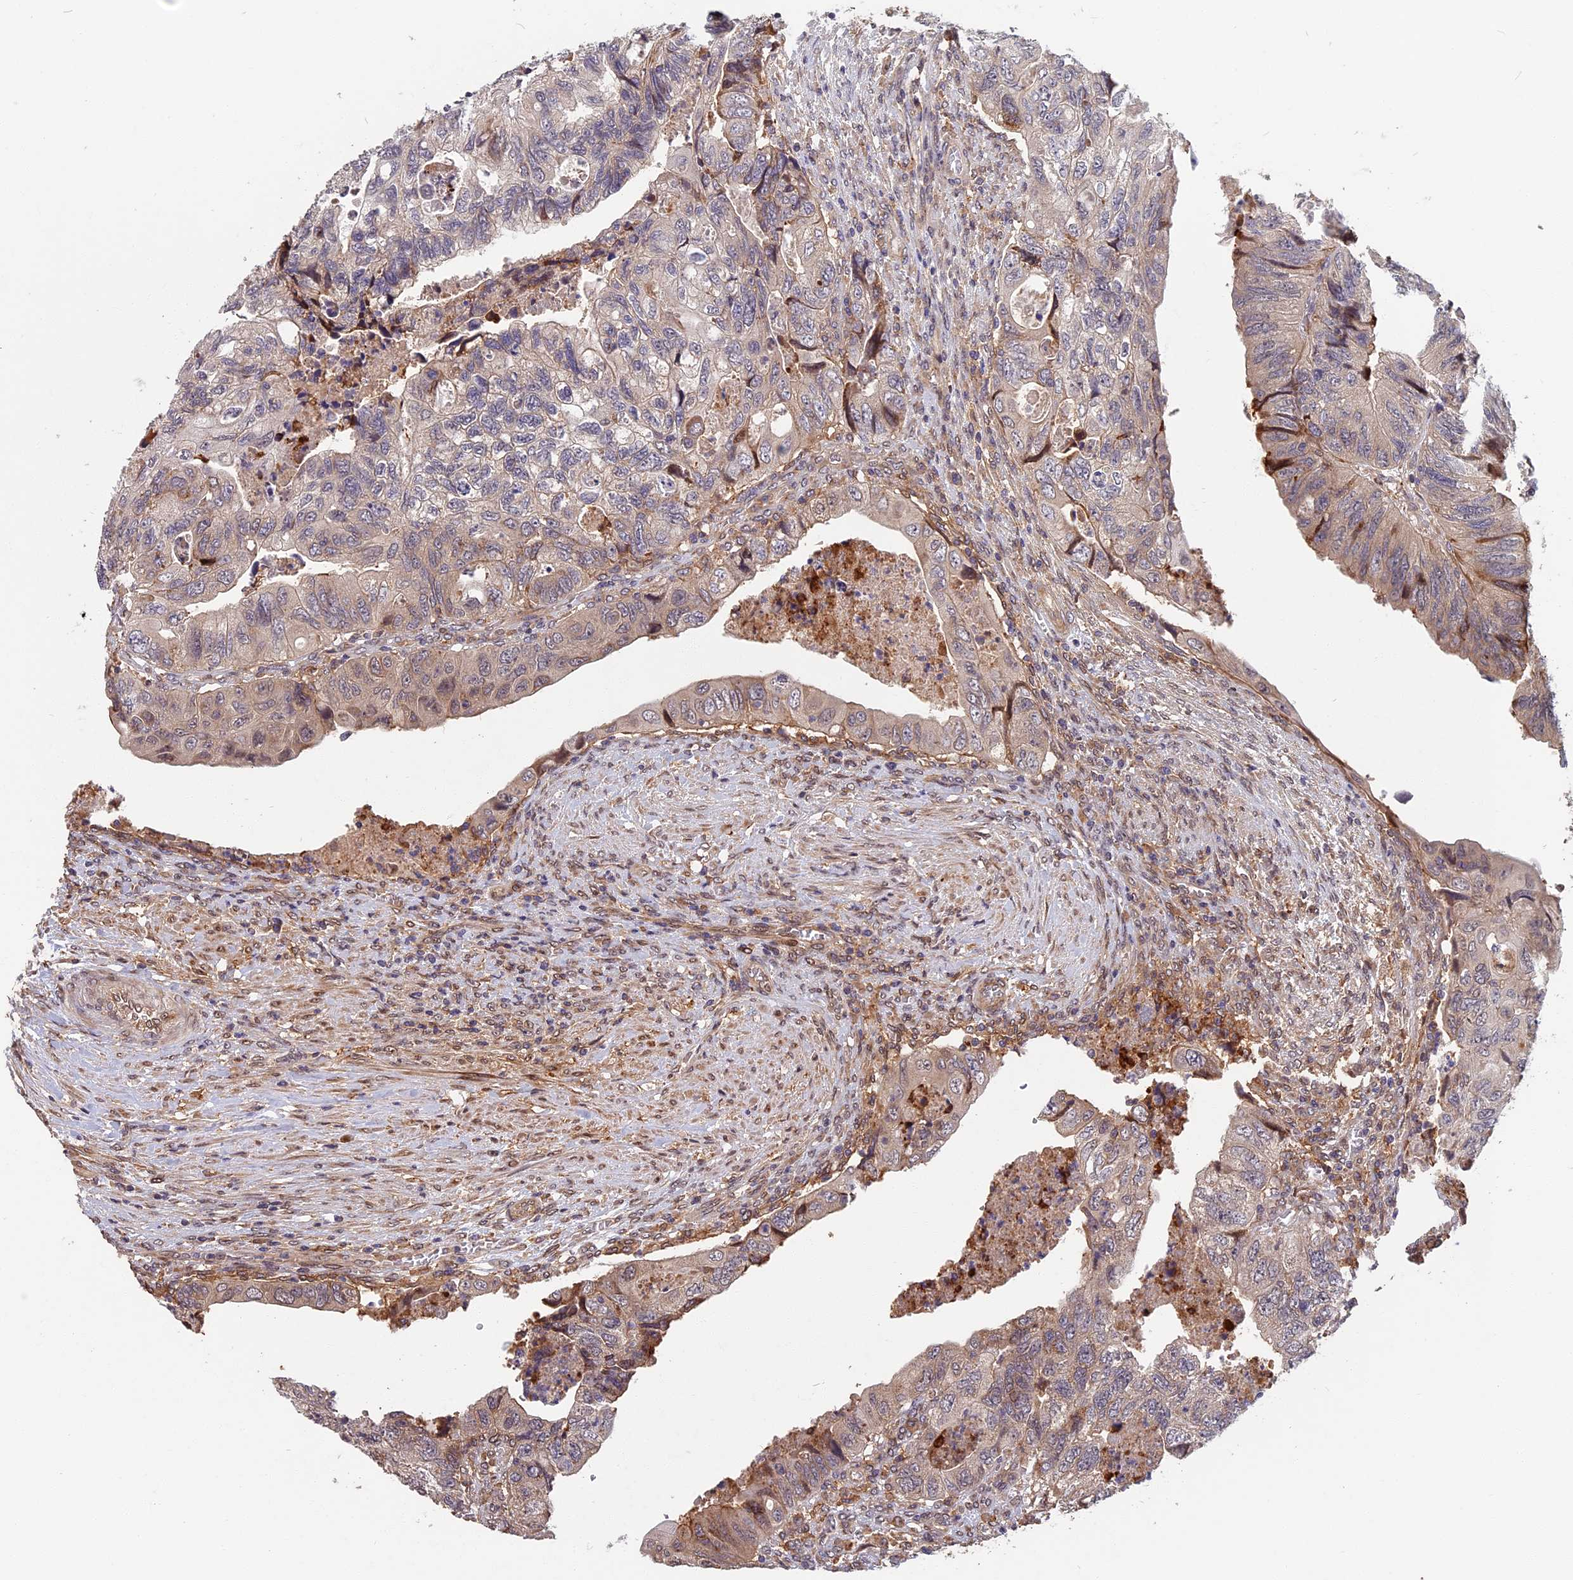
{"staining": {"intensity": "weak", "quantity": "25%-75%", "location": "cytoplasmic/membranous"}, "tissue": "colorectal cancer", "cell_type": "Tumor cells", "image_type": "cancer", "snomed": [{"axis": "morphology", "description": "Adenocarcinoma, NOS"}, {"axis": "topography", "description": "Rectum"}], "caption": "Tumor cells show low levels of weak cytoplasmic/membranous staining in about 25%-75% of cells in colorectal cancer (adenocarcinoma).", "gene": "SPG11", "patient": {"sex": "male", "age": 63}}